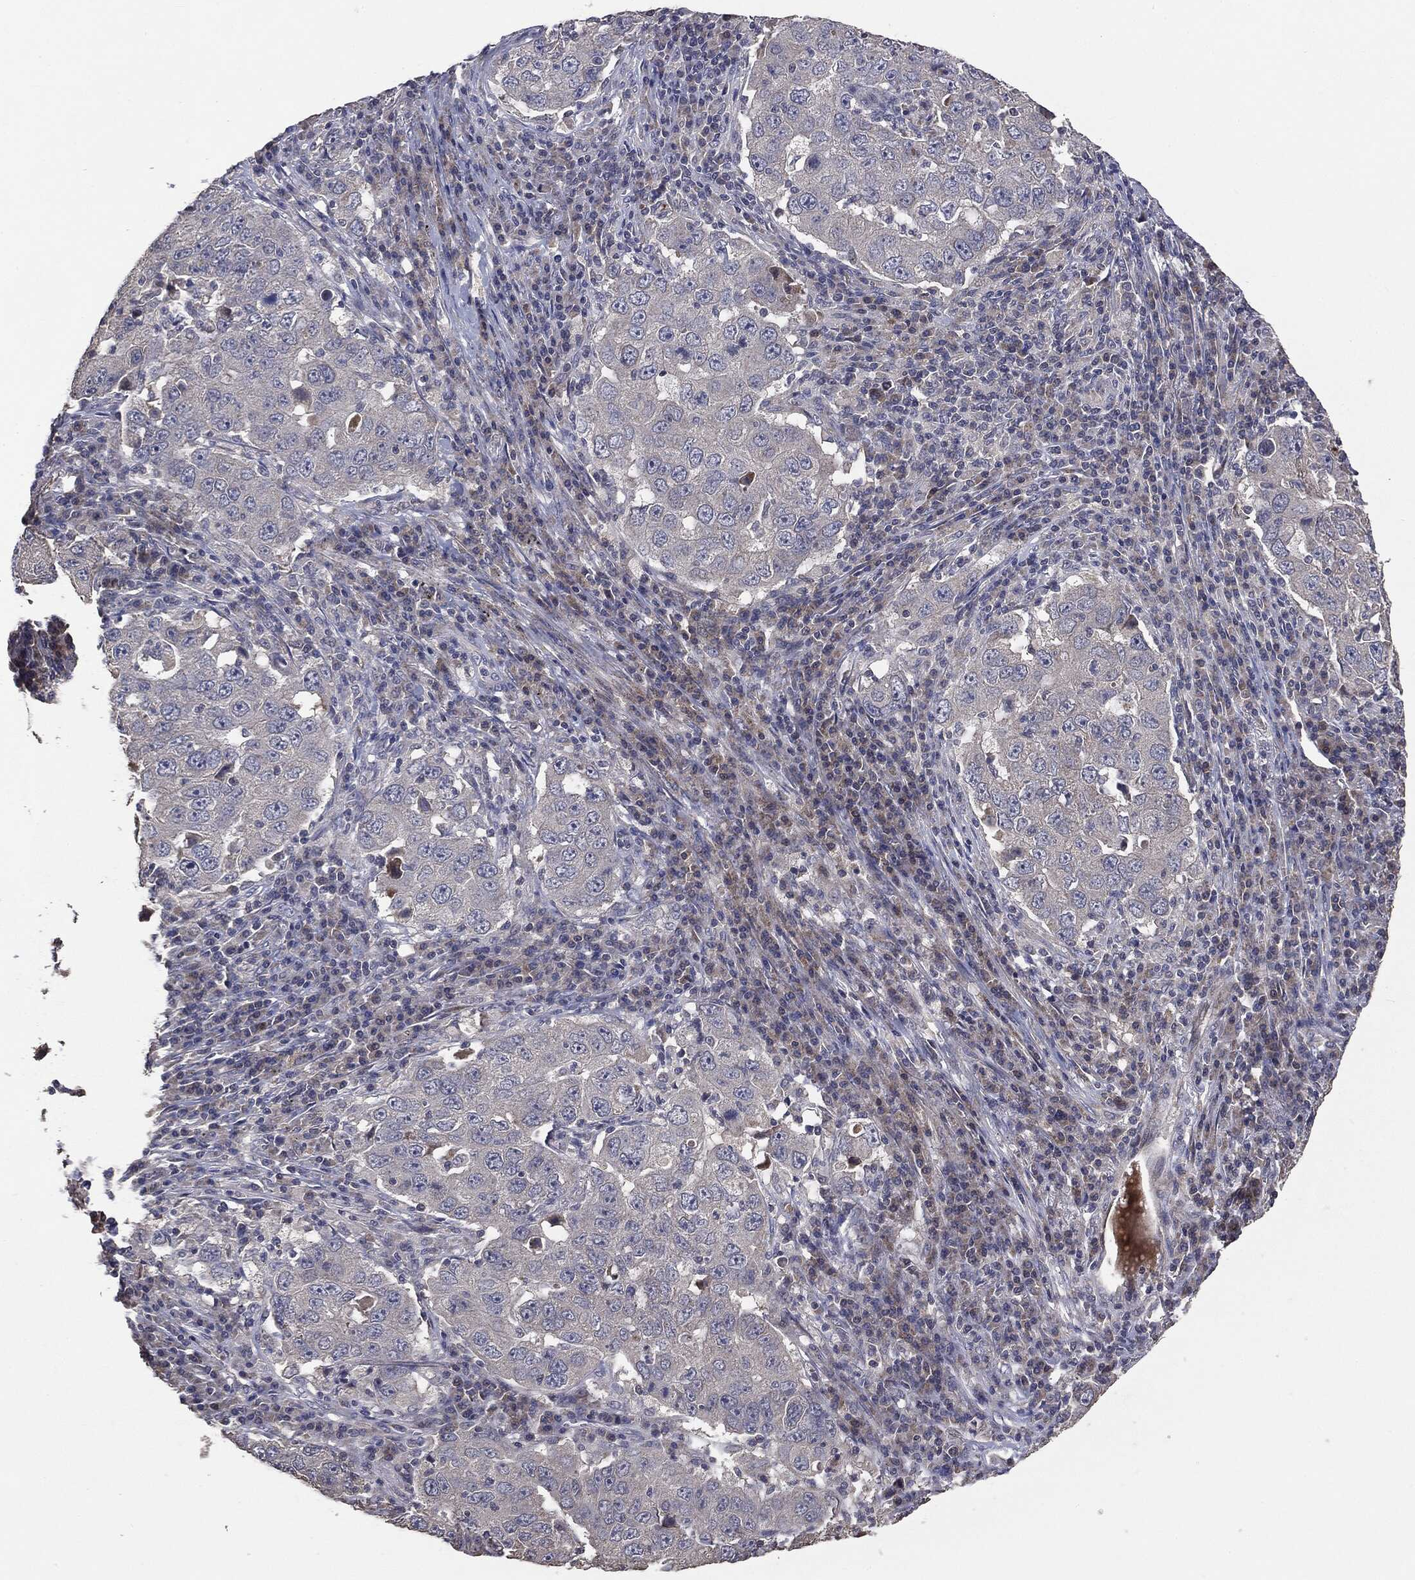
{"staining": {"intensity": "negative", "quantity": "none", "location": "none"}, "tissue": "lung cancer", "cell_type": "Tumor cells", "image_type": "cancer", "snomed": [{"axis": "morphology", "description": "Adenocarcinoma, NOS"}, {"axis": "topography", "description": "Lung"}], "caption": "High power microscopy image of an immunohistochemistry photomicrograph of lung cancer, revealing no significant positivity in tumor cells.", "gene": "MTOR", "patient": {"sex": "male", "age": 73}}